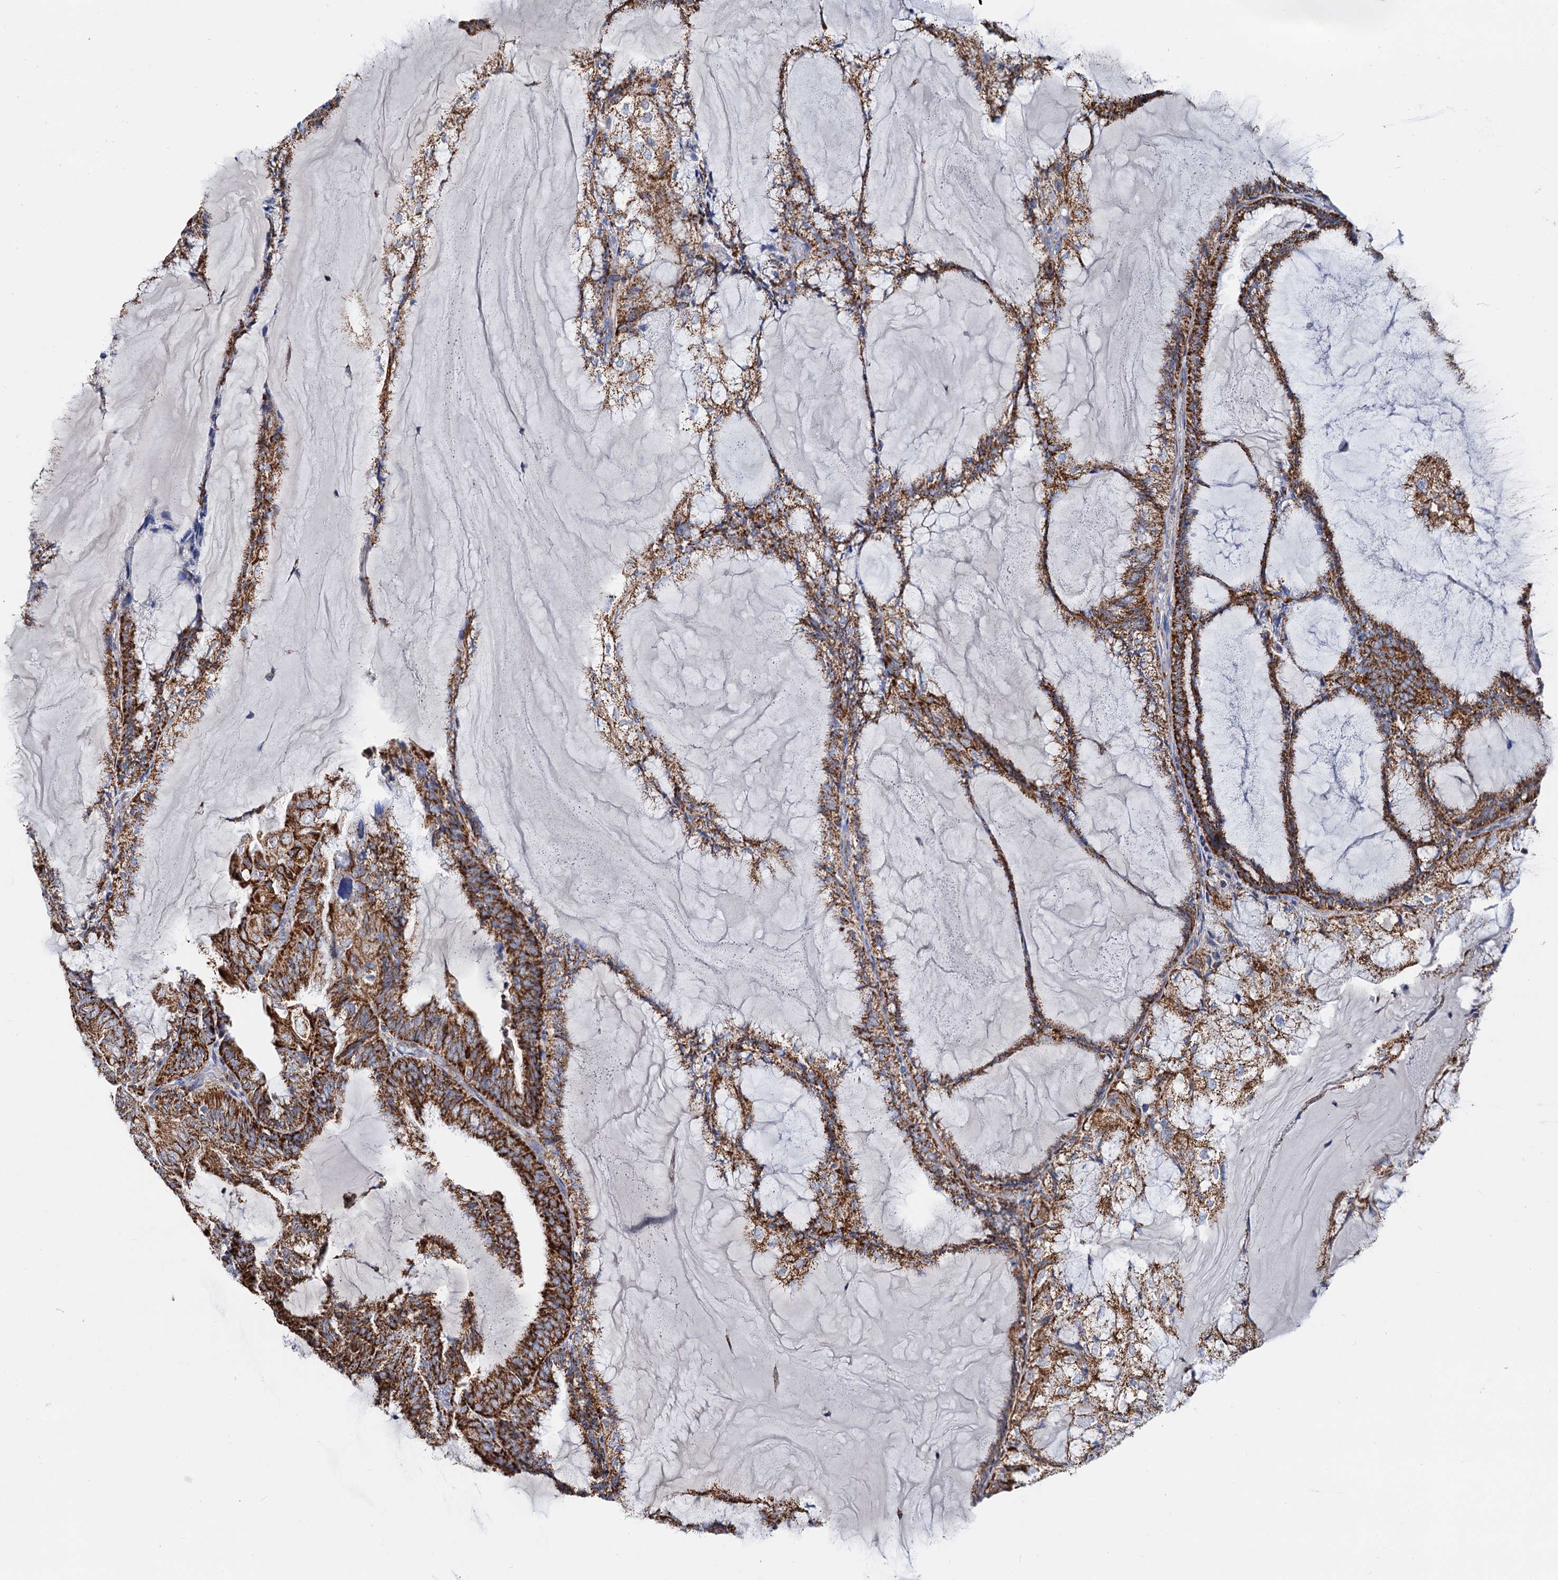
{"staining": {"intensity": "strong", "quantity": ">75%", "location": "cytoplasmic/membranous"}, "tissue": "endometrial cancer", "cell_type": "Tumor cells", "image_type": "cancer", "snomed": [{"axis": "morphology", "description": "Adenocarcinoma, NOS"}, {"axis": "topography", "description": "Endometrium"}], "caption": "Immunohistochemistry micrograph of adenocarcinoma (endometrial) stained for a protein (brown), which shows high levels of strong cytoplasmic/membranous staining in approximately >75% of tumor cells.", "gene": "C2CD3", "patient": {"sex": "female", "age": 81}}